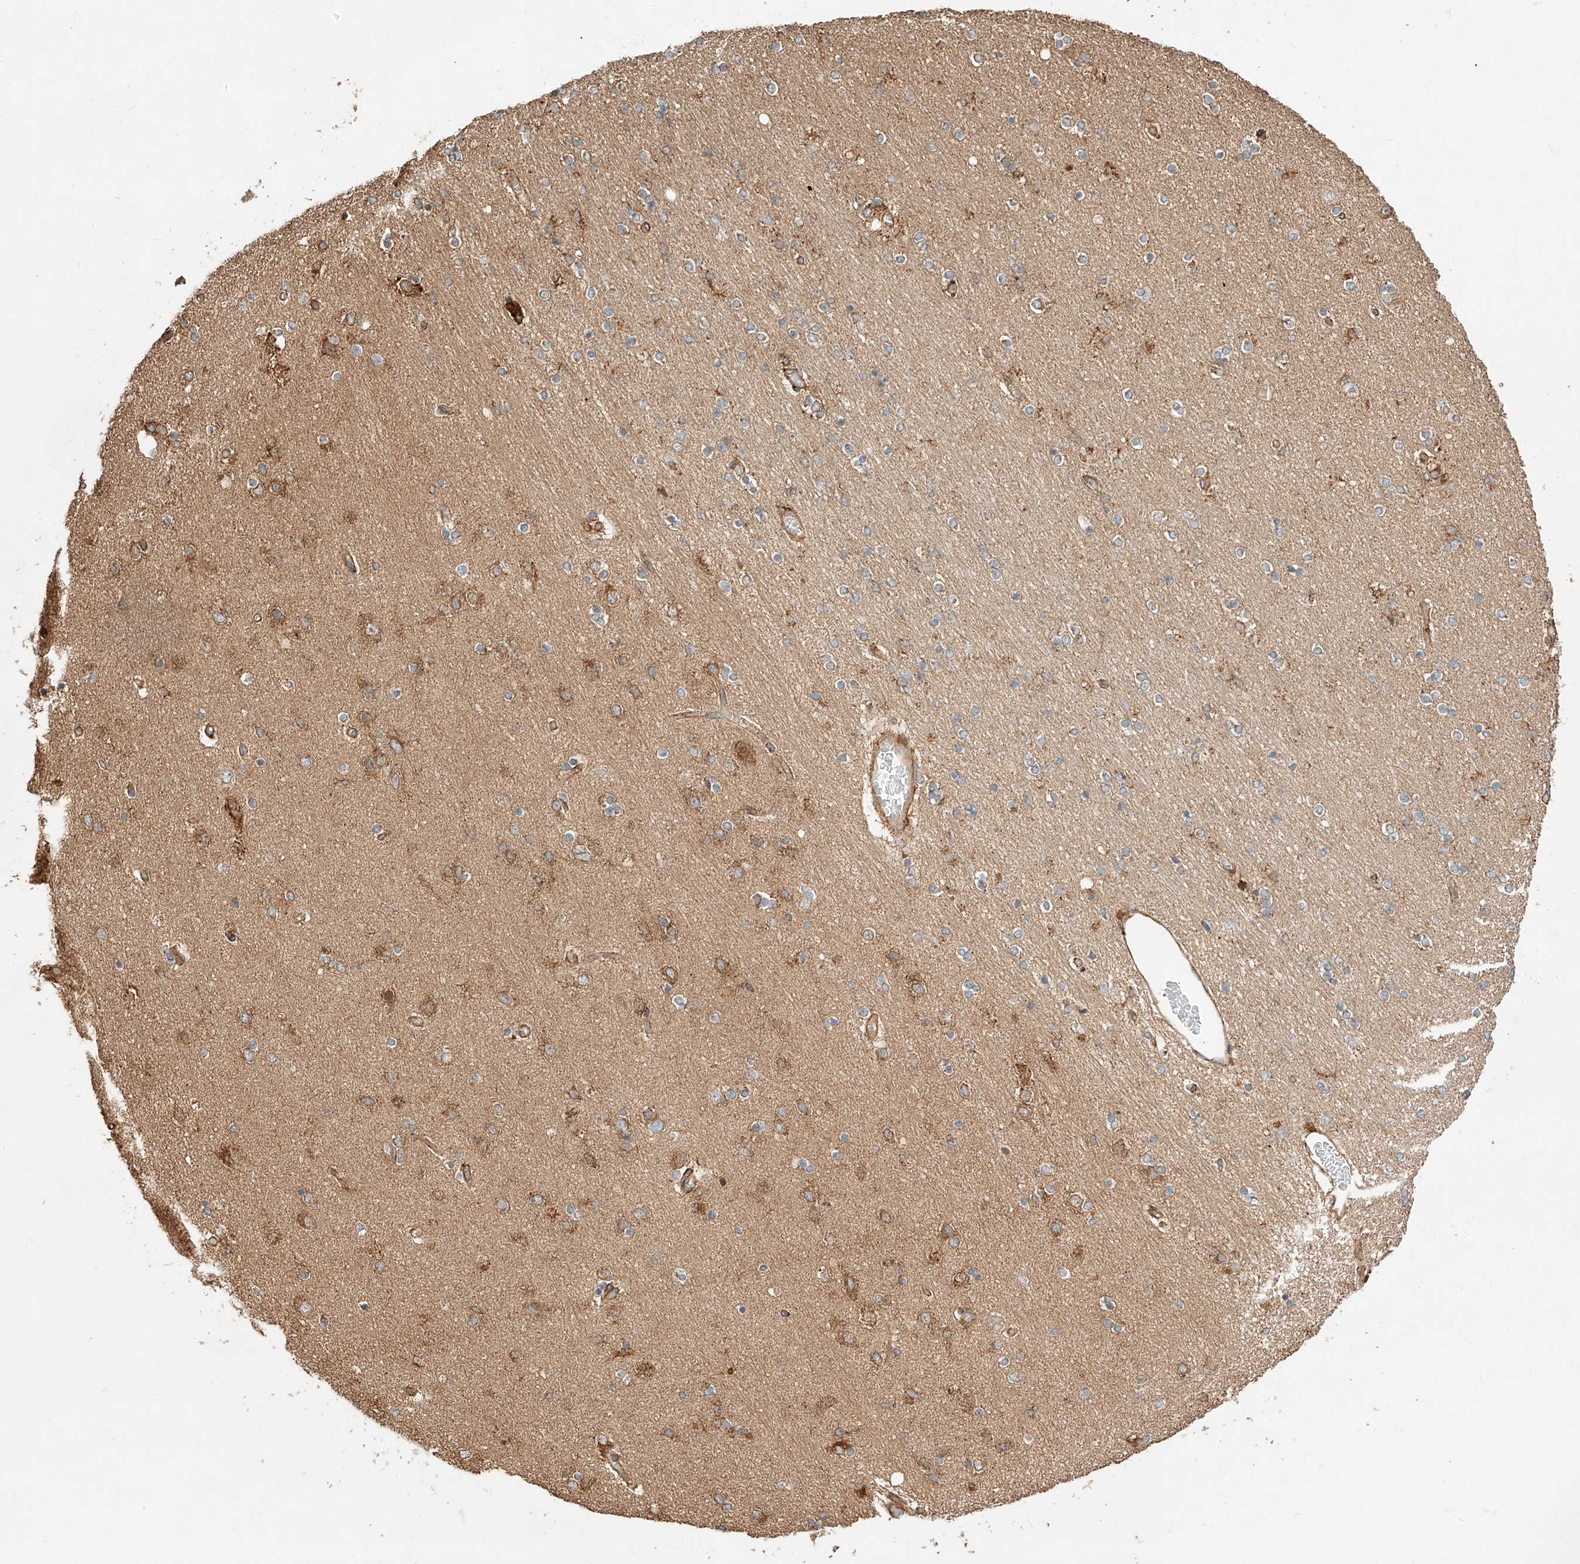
{"staining": {"intensity": "moderate", "quantity": "<25%", "location": "cytoplasmic/membranous"}, "tissue": "hippocampus", "cell_type": "Glial cells", "image_type": "normal", "snomed": [{"axis": "morphology", "description": "Normal tissue, NOS"}, {"axis": "topography", "description": "Hippocampus"}], "caption": "Moderate cytoplasmic/membranous staining is identified in about <25% of glial cells in normal hippocampus. (IHC, brightfield microscopy, high magnification).", "gene": "ZNF84", "patient": {"sex": "female", "age": 54}}